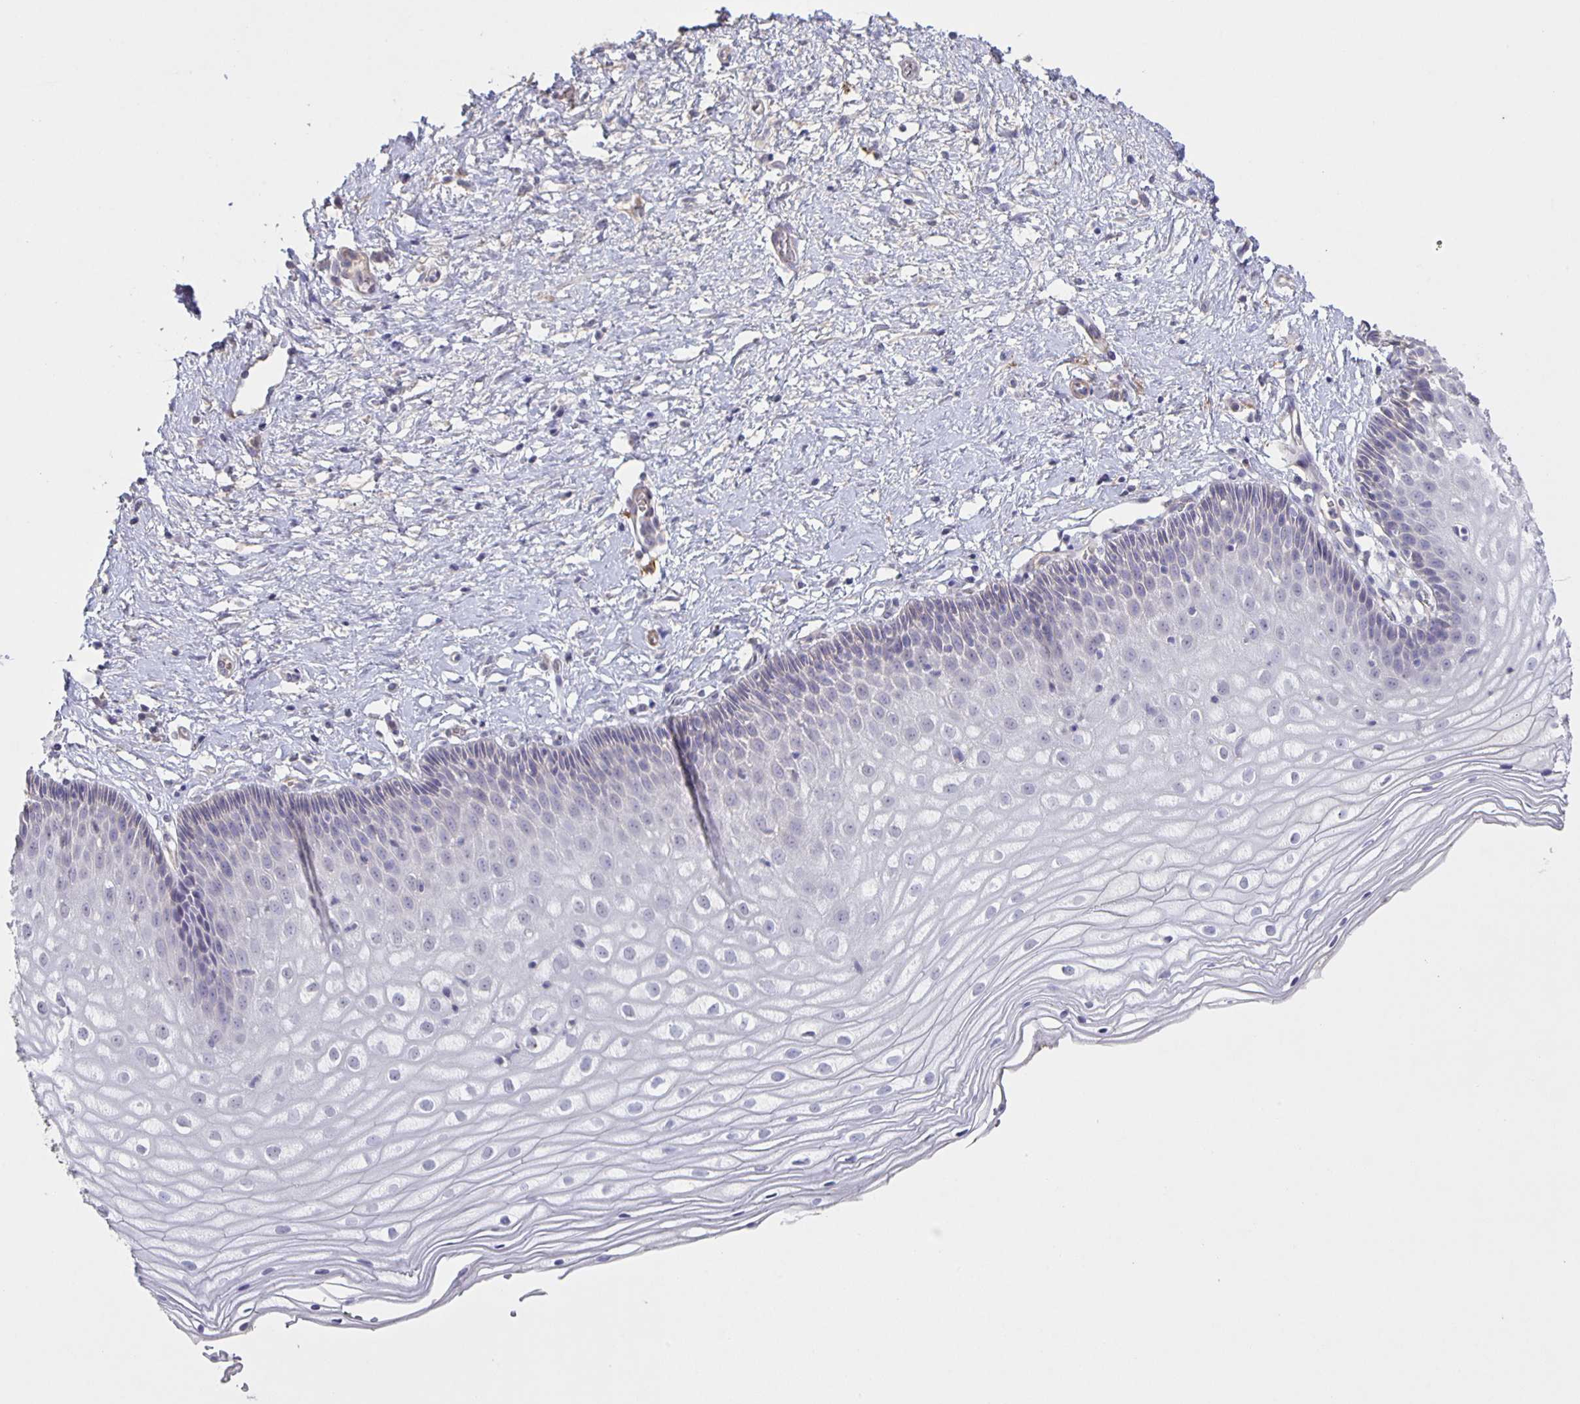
{"staining": {"intensity": "weak", "quantity": ">75%", "location": "cytoplasmic/membranous"}, "tissue": "cervix", "cell_type": "Glandular cells", "image_type": "normal", "snomed": [{"axis": "morphology", "description": "Normal tissue, NOS"}, {"axis": "topography", "description": "Cervix"}], "caption": "Immunohistochemical staining of unremarkable human cervix reveals >75% levels of weak cytoplasmic/membranous protein expression in about >75% of glandular cells. (DAB IHC, brown staining for protein, blue staining for nuclei).", "gene": "SRCIN1", "patient": {"sex": "female", "age": 36}}